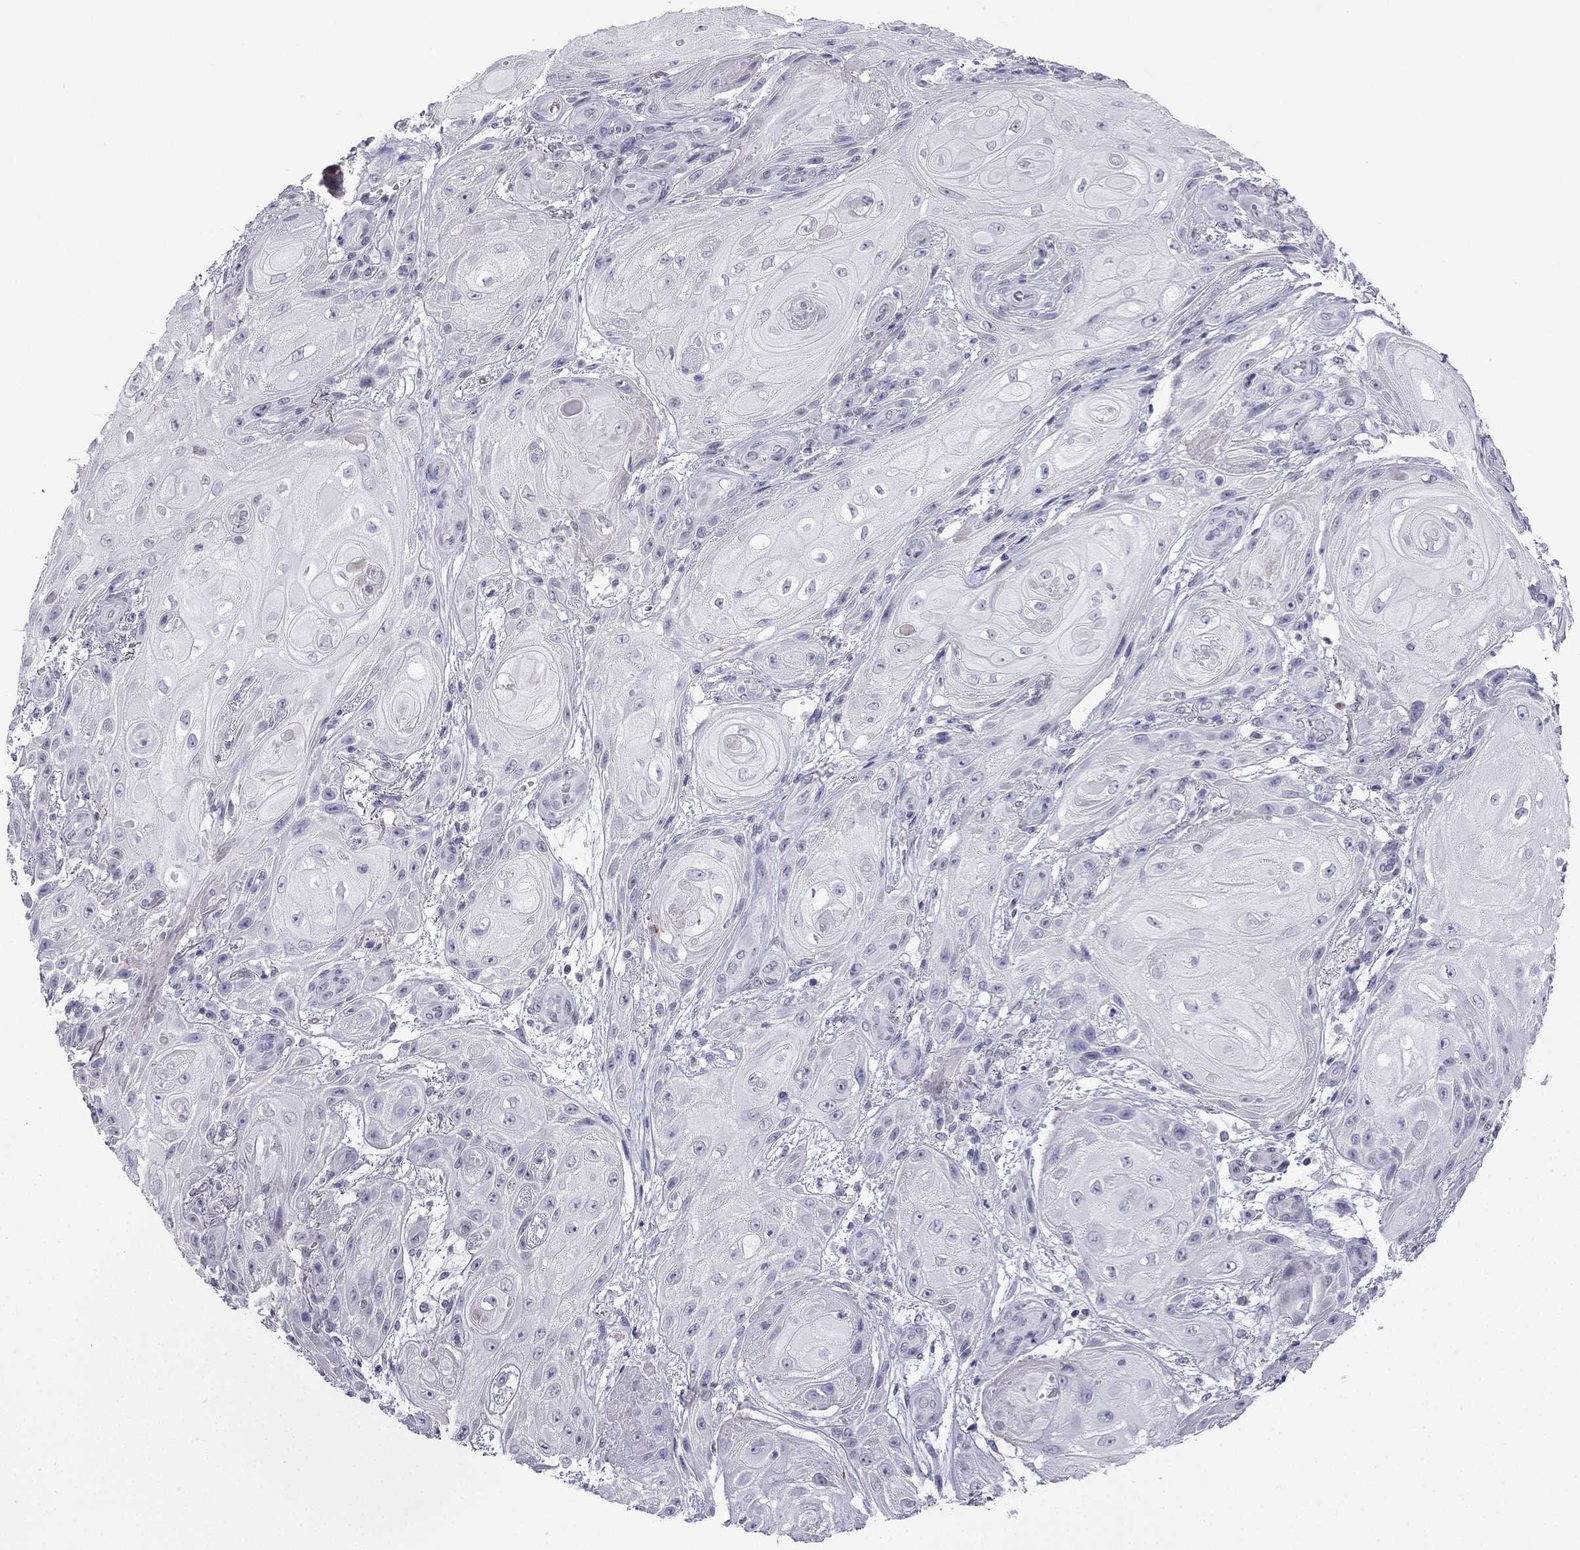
{"staining": {"intensity": "negative", "quantity": "none", "location": "none"}, "tissue": "skin cancer", "cell_type": "Tumor cells", "image_type": "cancer", "snomed": [{"axis": "morphology", "description": "Squamous cell carcinoma, NOS"}, {"axis": "topography", "description": "Skin"}], "caption": "Tumor cells show no significant protein staining in skin cancer.", "gene": "CFAP70", "patient": {"sex": "male", "age": 62}}